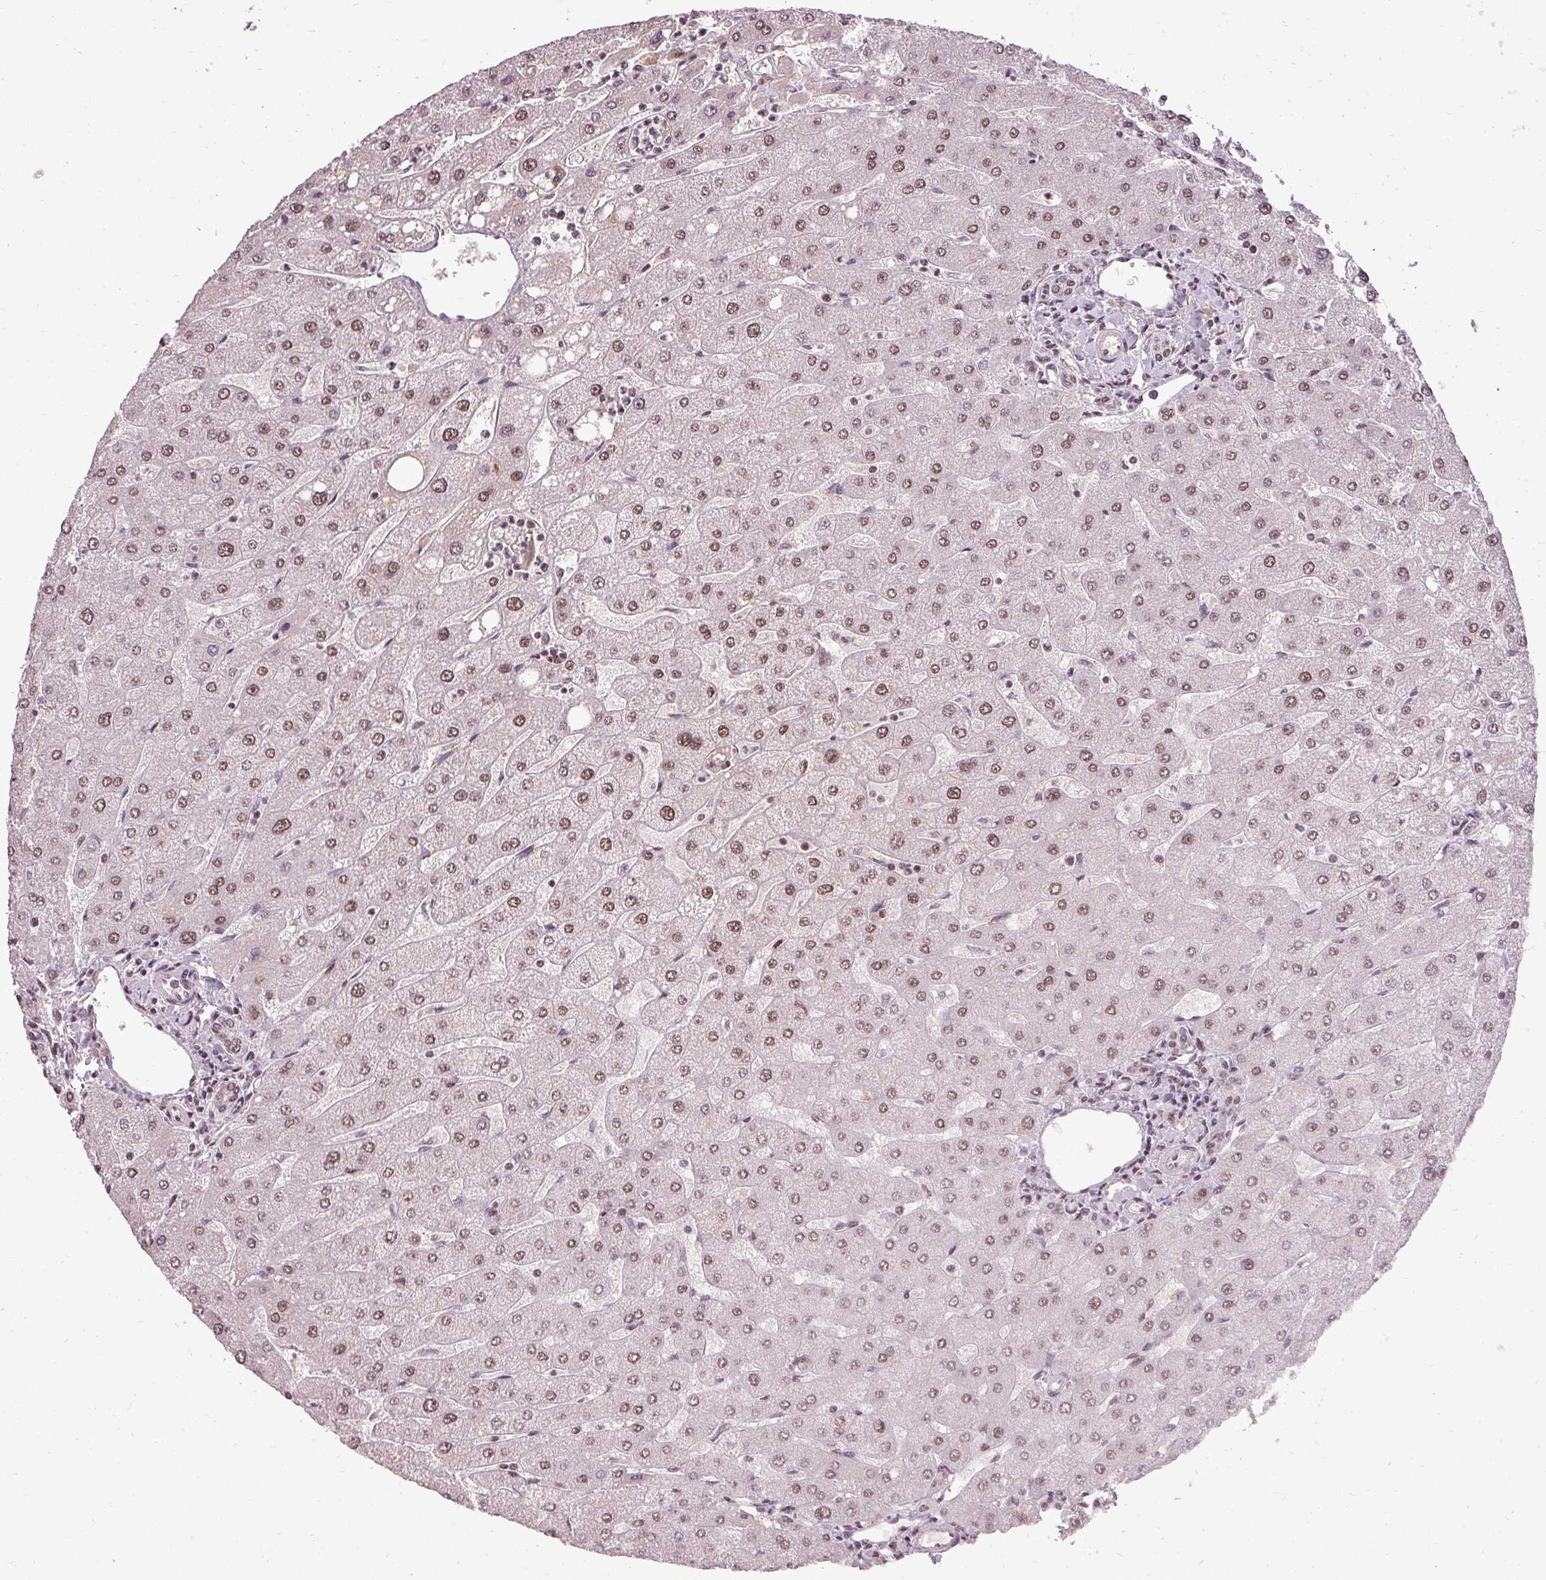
{"staining": {"intensity": "moderate", "quantity": ">75%", "location": "nuclear"}, "tissue": "liver", "cell_type": "Cholangiocytes", "image_type": "normal", "snomed": [{"axis": "morphology", "description": "Normal tissue, NOS"}, {"axis": "topography", "description": "Liver"}], "caption": "Human liver stained with a brown dye shows moderate nuclear positive staining in approximately >75% of cholangiocytes.", "gene": "BCAS3", "patient": {"sex": "male", "age": 67}}